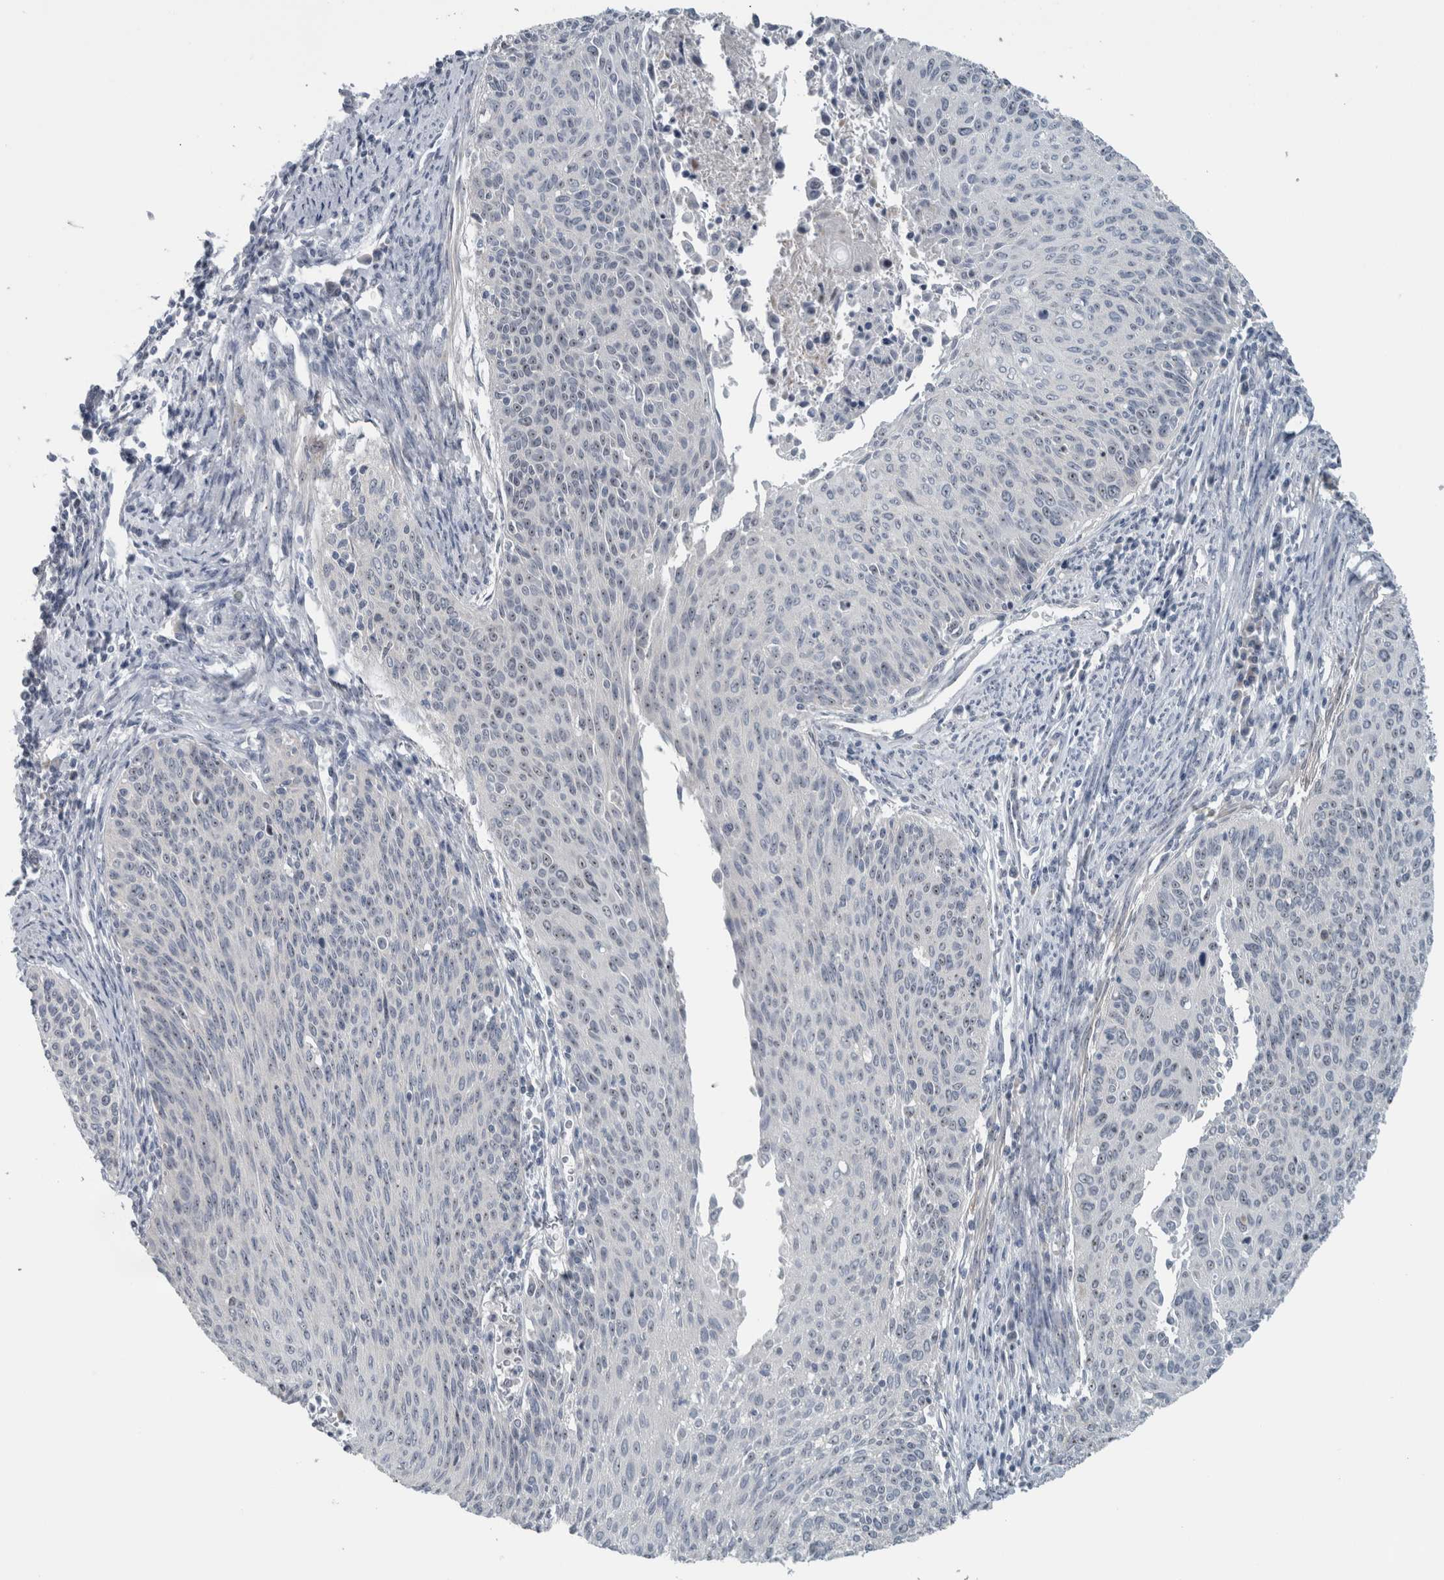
{"staining": {"intensity": "weak", "quantity": "<25%", "location": "nuclear"}, "tissue": "cervical cancer", "cell_type": "Tumor cells", "image_type": "cancer", "snomed": [{"axis": "morphology", "description": "Squamous cell carcinoma, NOS"}, {"axis": "topography", "description": "Cervix"}], "caption": "The immunohistochemistry micrograph has no significant expression in tumor cells of squamous cell carcinoma (cervical) tissue.", "gene": "UTP6", "patient": {"sex": "female", "age": 55}}